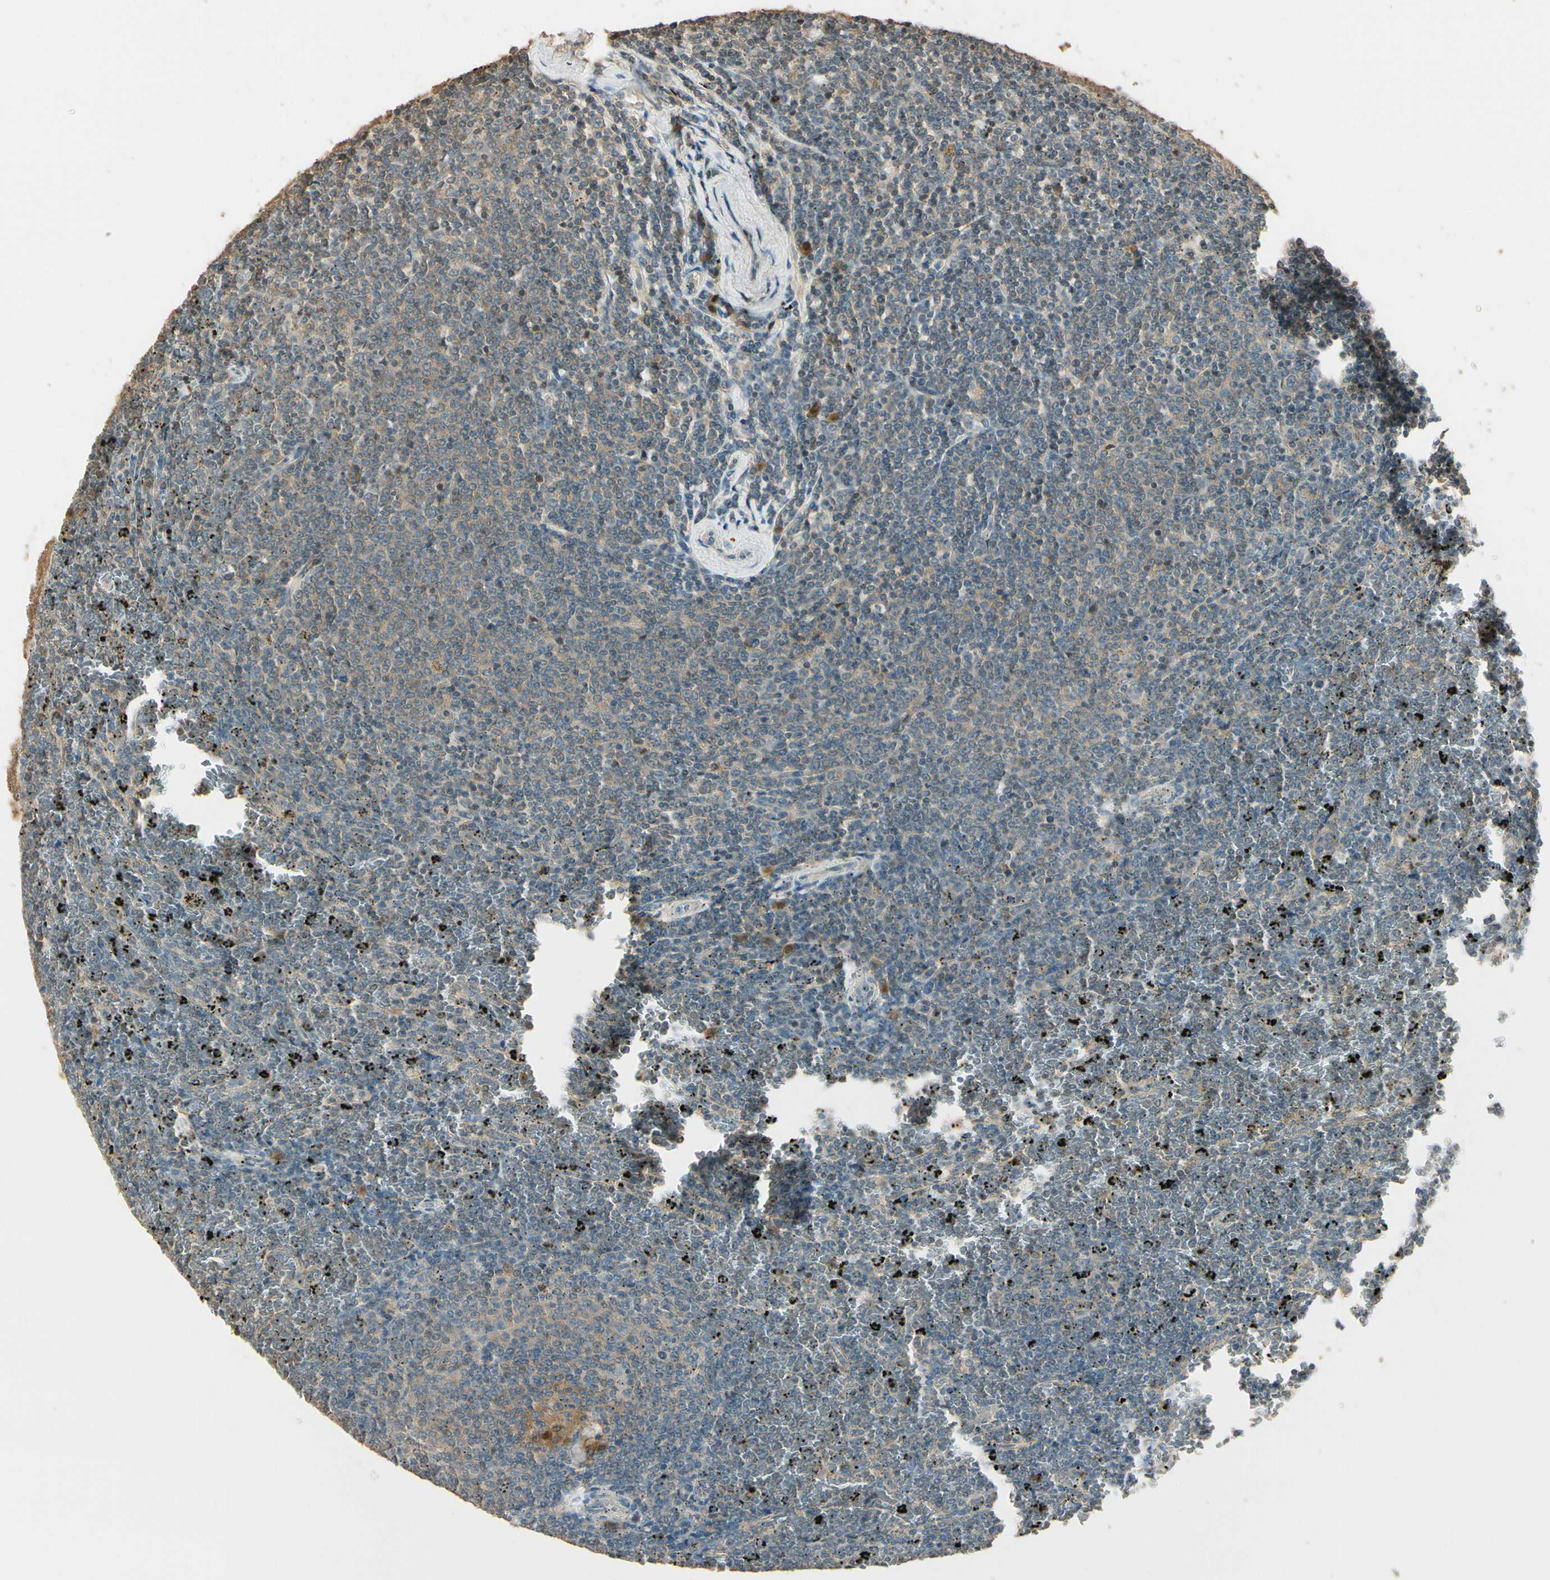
{"staining": {"intensity": "weak", "quantity": "25%-75%", "location": "cytoplasmic/membranous"}, "tissue": "lymphoma", "cell_type": "Tumor cells", "image_type": "cancer", "snomed": [{"axis": "morphology", "description": "Malignant lymphoma, non-Hodgkin's type, Low grade"}, {"axis": "topography", "description": "Spleen"}], "caption": "Brown immunohistochemical staining in lymphoma displays weak cytoplasmic/membranous expression in about 25%-75% of tumor cells.", "gene": "PLXNA1", "patient": {"sex": "female", "age": 77}}